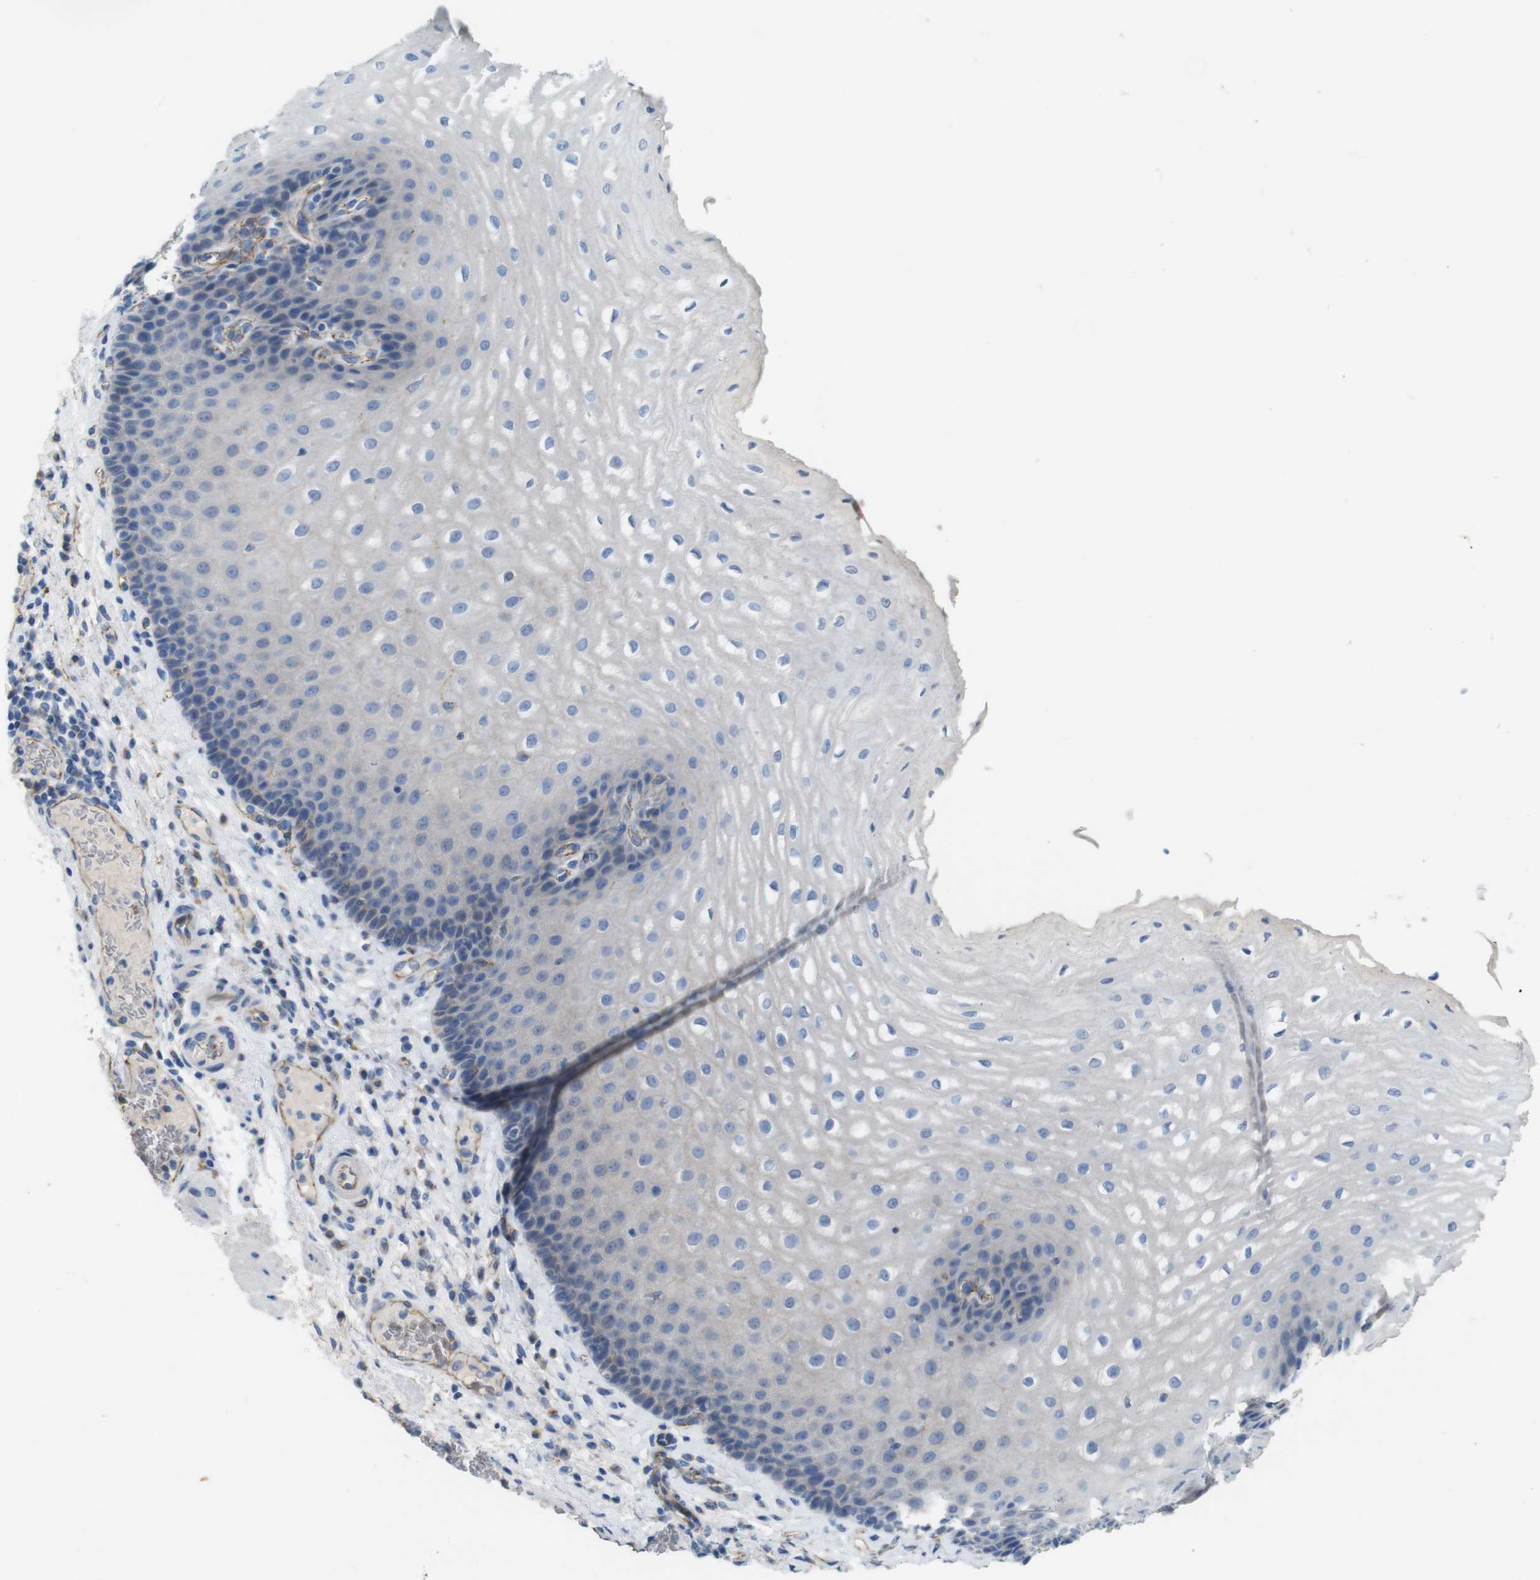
{"staining": {"intensity": "negative", "quantity": "none", "location": "none"}, "tissue": "esophagus", "cell_type": "Squamous epithelial cells", "image_type": "normal", "snomed": [{"axis": "morphology", "description": "Normal tissue, NOS"}, {"axis": "topography", "description": "Esophagus"}], "caption": "This micrograph is of benign esophagus stained with immunohistochemistry (IHC) to label a protein in brown with the nuclei are counter-stained blue. There is no expression in squamous epithelial cells. The staining was performed using DAB (3,3'-diaminobenzidine) to visualize the protein expression in brown, while the nuclei were stained in blue with hematoxylin (Magnification: 20x).", "gene": "NHLRC3", "patient": {"sex": "male", "age": 54}}